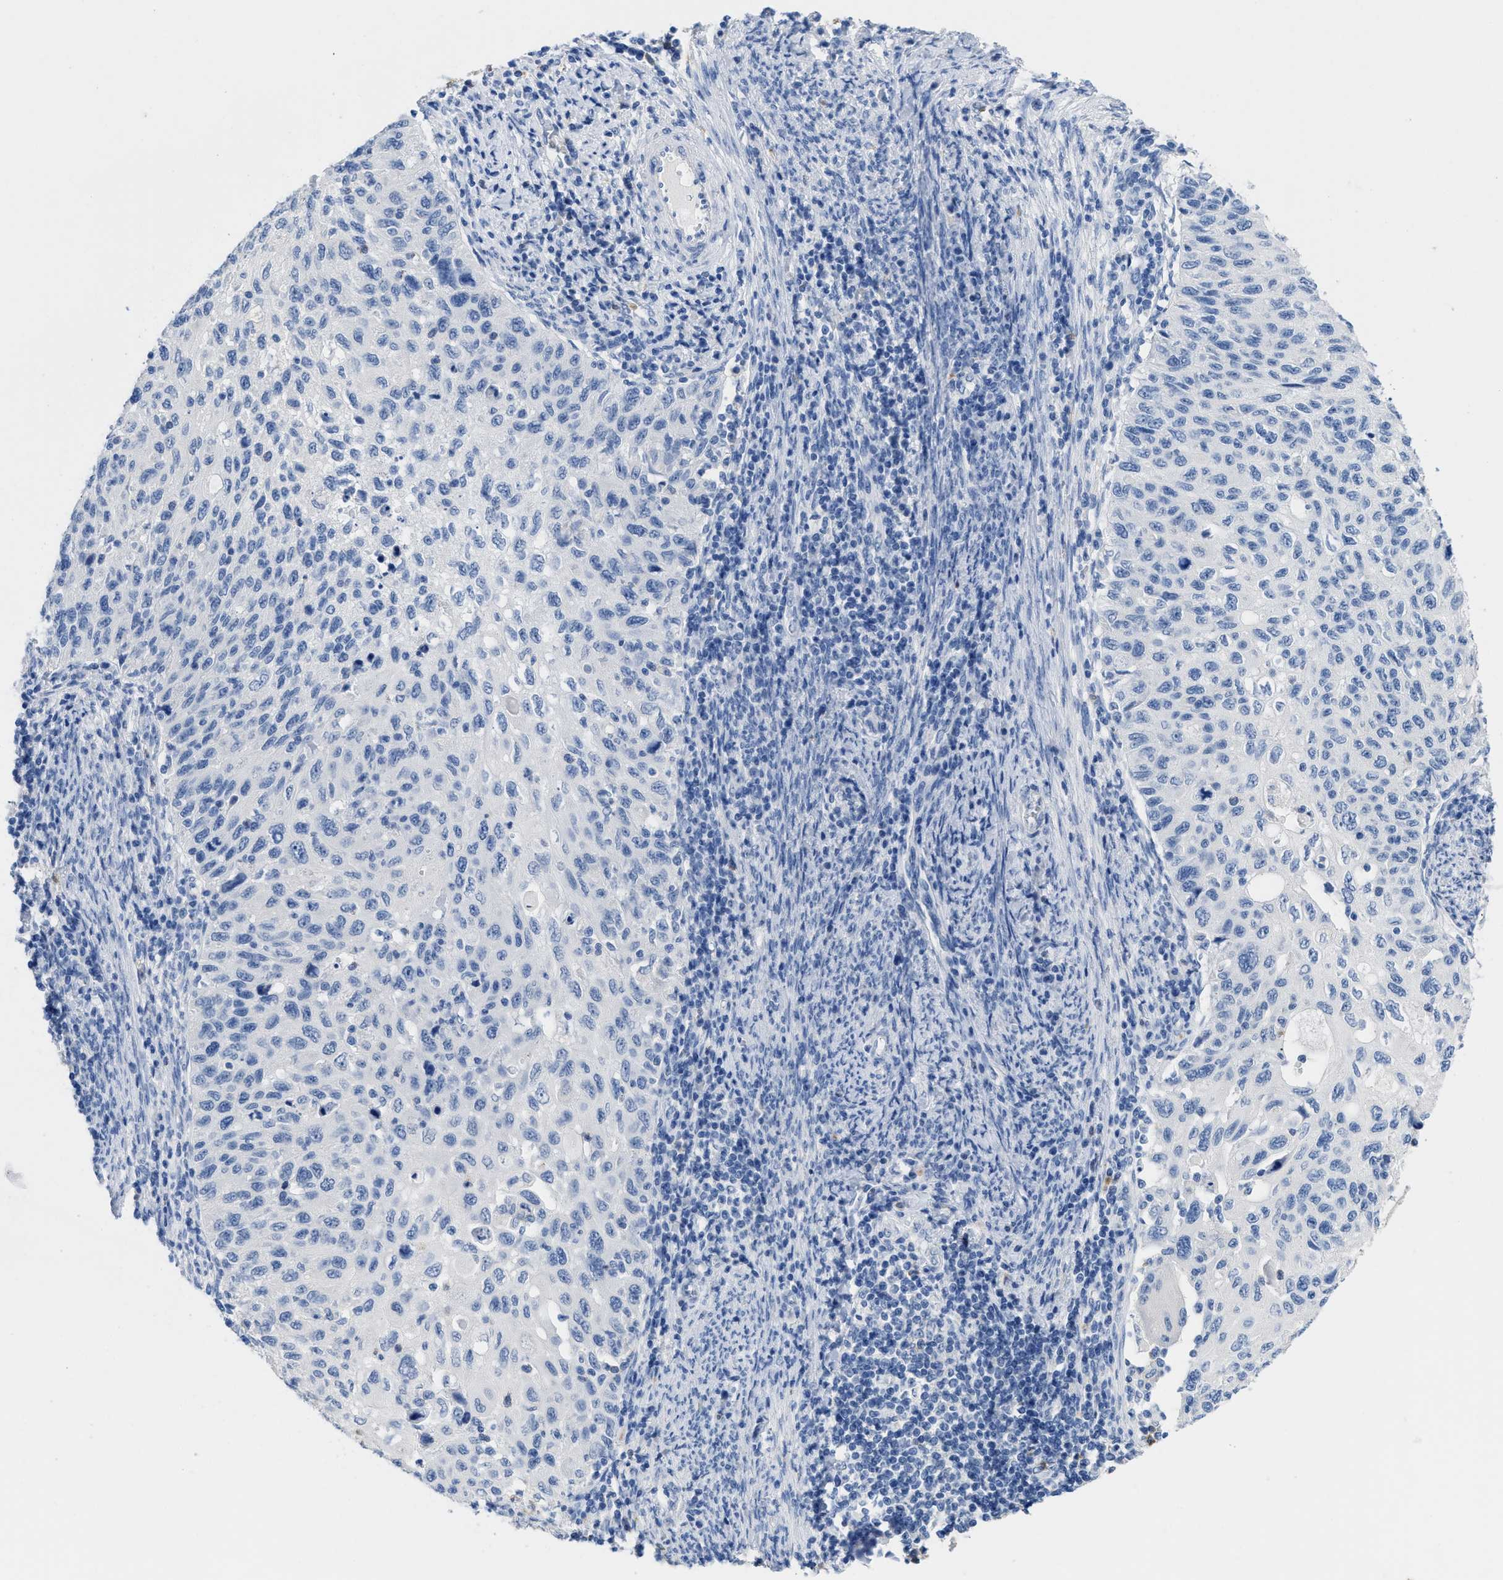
{"staining": {"intensity": "negative", "quantity": "none", "location": "none"}, "tissue": "cervical cancer", "cell_type": "Tumor cells", "image_type": "cancer", "snomed": [{"axis": "morphology", "description": "Squamous cell carcinoma, NOS"}, {"axis": "topography", "description": "Cervix"}], "caption": "Immunohistochemical staining of human cervical cancer shows no significant expression in tumor cells.", "gene": "CR1", "patient": {"sex": "female", "age": 70}}